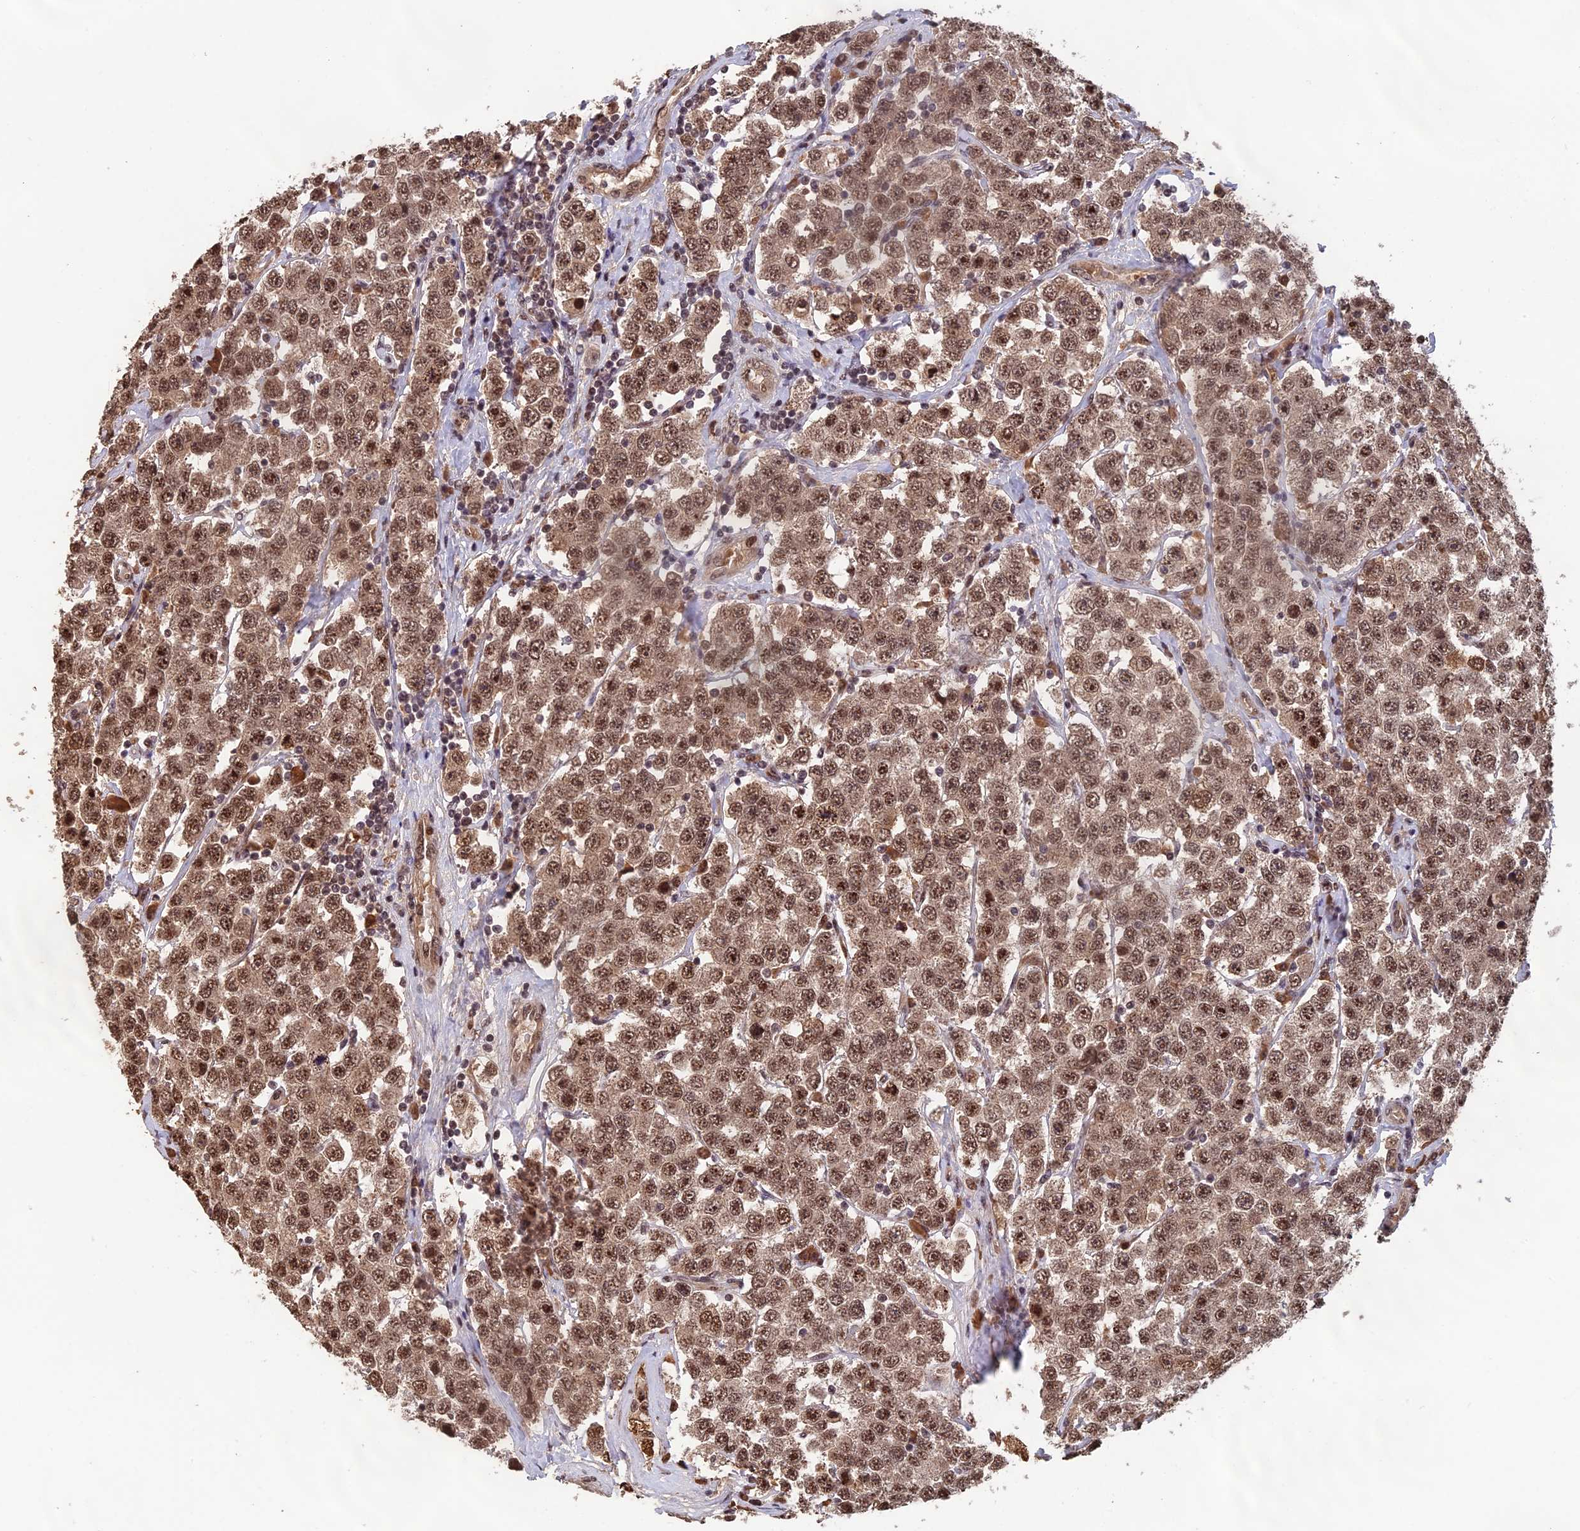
{"staining": {"intensity": "moderate", "quantity": ">75%", "location": "cytoplasmic/membranous,nuclear"}, "tissue": "testis cancer", "cell_type": "Tumor cells", "image_type": "cancer", "snomed": [{"axis": "morphology", "description": "Seminoma, NOS"}, {"axis": "topography", "description": "Testis"}], "caption": "A medium amount of moderate cytoplasmic/membranous and nuclear staining is identified in approximately >75% of tumor cells in seminoma (testis) tissue.", "gene": "OSBPL1A", "patient": {"sex": "male", "age": 28}}